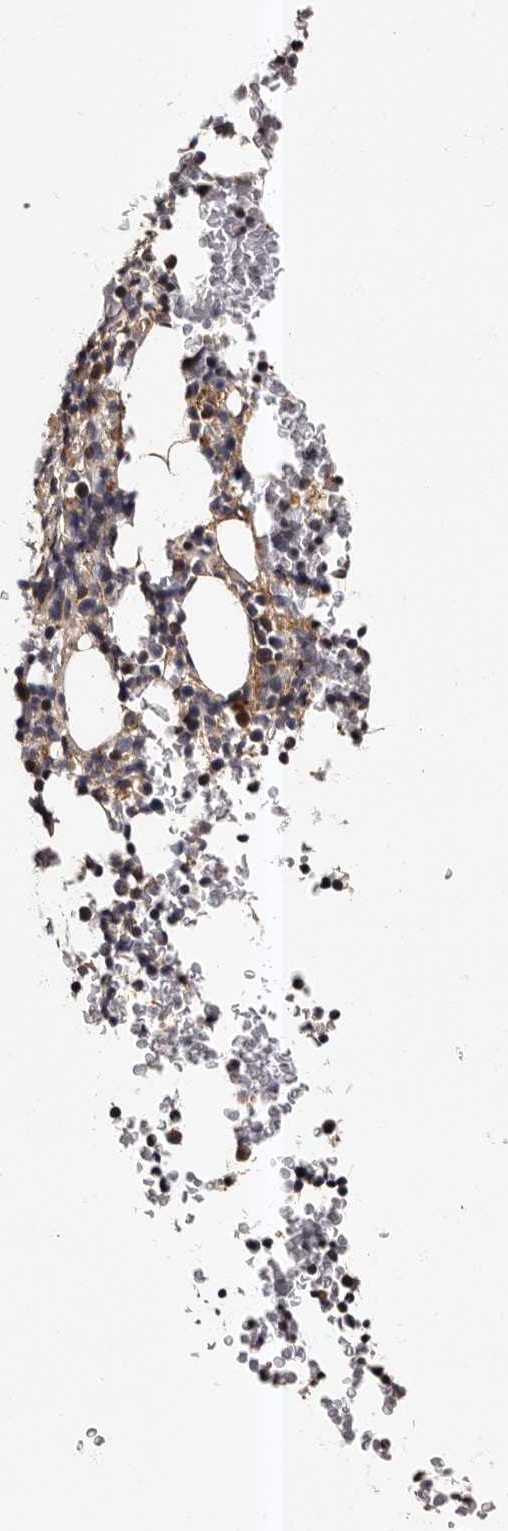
{"staining": {"intensity": "weak", "quantity": "<25%", "location": "cytoplasmic/membranous"}, "tissue": "bone marrow", "cell_type": "Hematopoietic cells", "image_type": "normal", "snomed": [{"axis": "morphology", "description": "Normal tissue, NOS"}, {"axis": "topography", "description": "Bone marrow"}], "caption": "DAB (3,3'-diaminobenzidine) immunohistochemical staining of unremarkable bone marrow shows no significant expression in hematopoietic cells.", "gene": "ADCK5", "patient": {"sex": "male", "age": 58}}